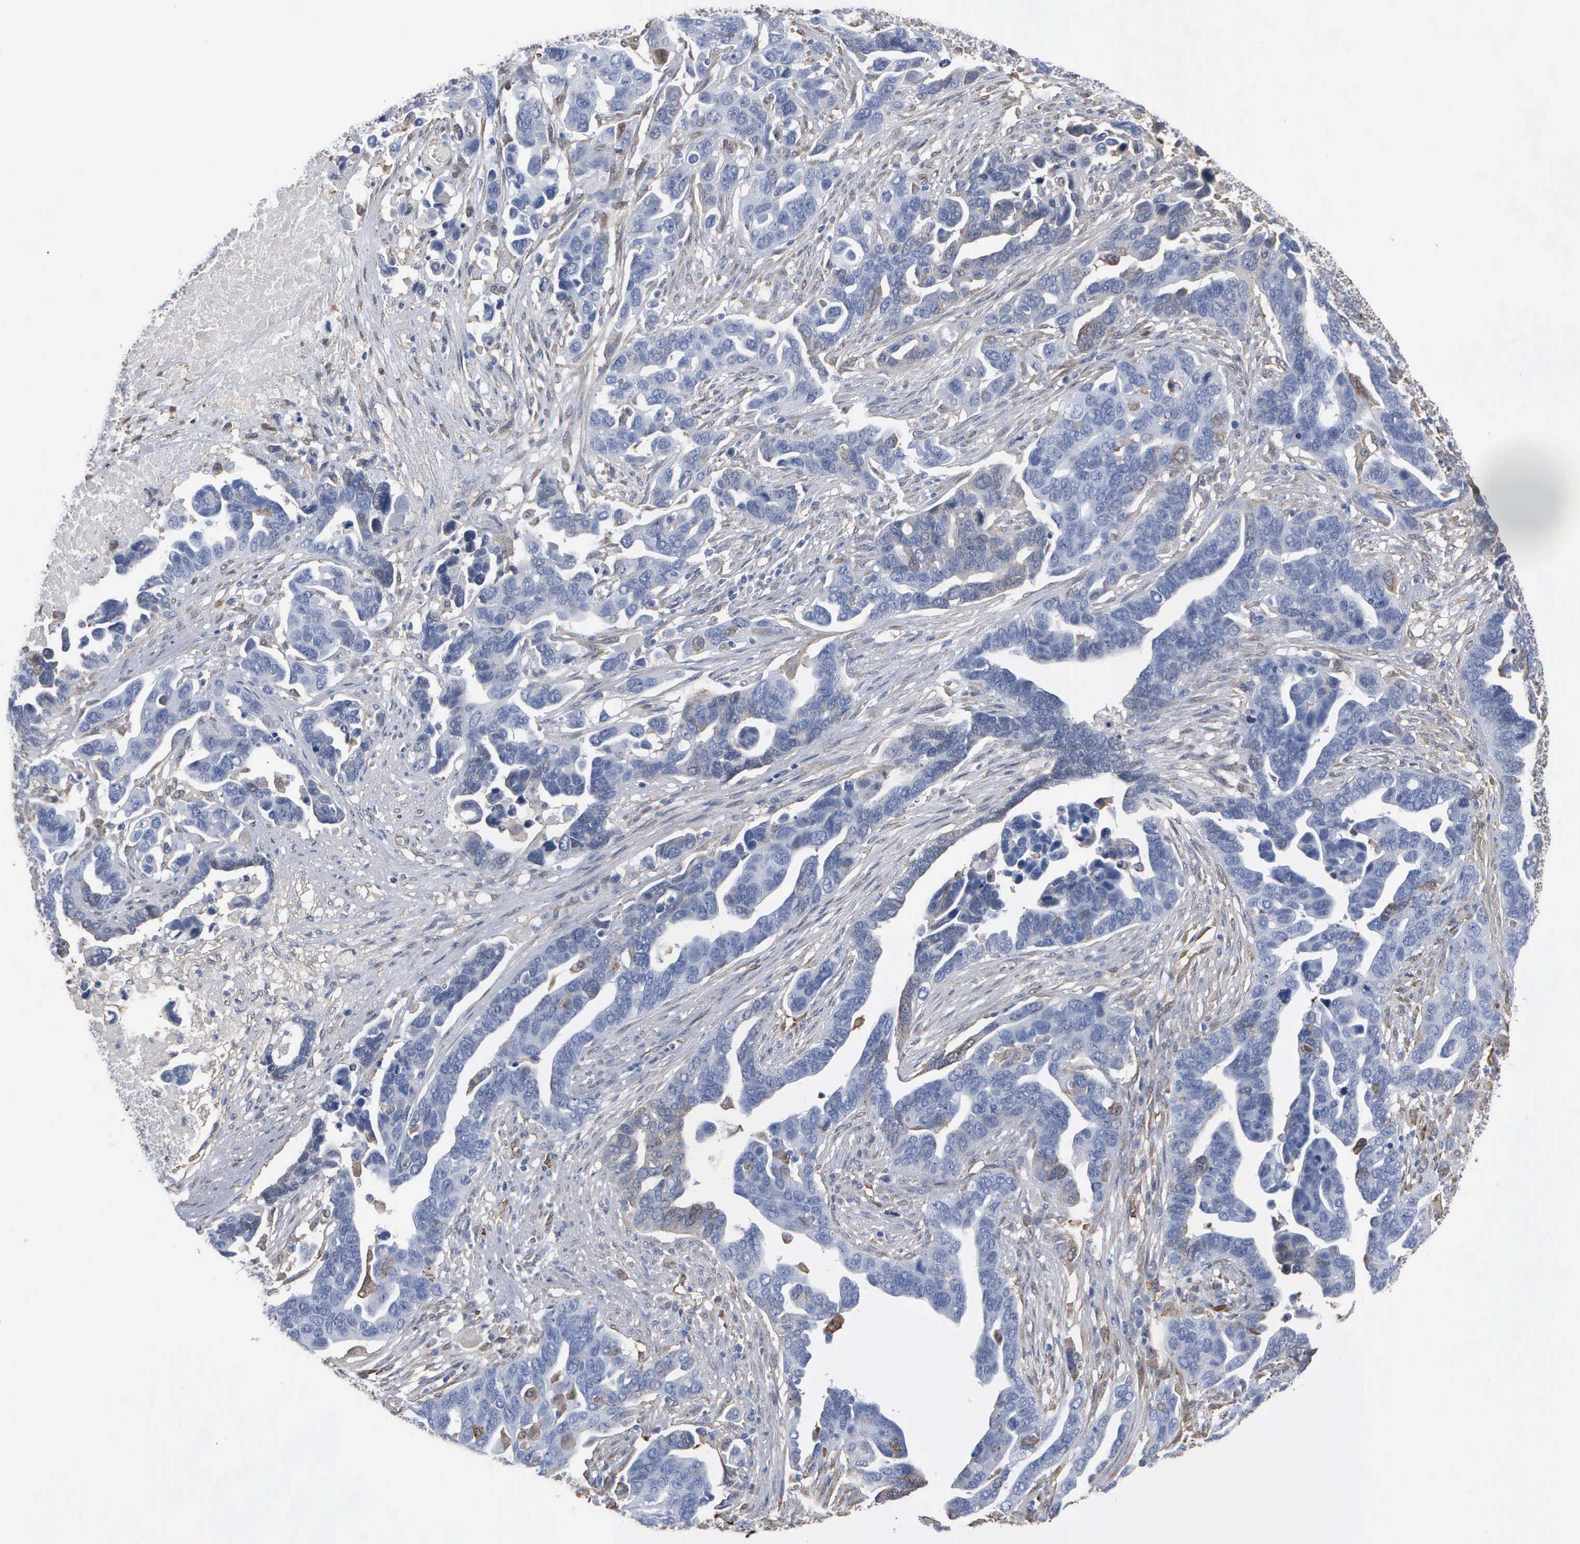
{"staining": {"intensity": "negative", "quantity": "none", "location": "none"}, "tissue": "ovarian cancer", "cell_type": "Tumor cells", "image_type": "cancer", "snomed": [{"axis": "morphology", "description": "Cystadenocarcinoma, serous, NOS"}, {"axis": "topography", "description": "Ovary"}], "caption": "The image exhibits no significant positivity in tumor cells of ovarian cancer (serous cystadenocarcinoma).", "gene": "FSCN1", "patient": {"sex": "female", "age": 54}}